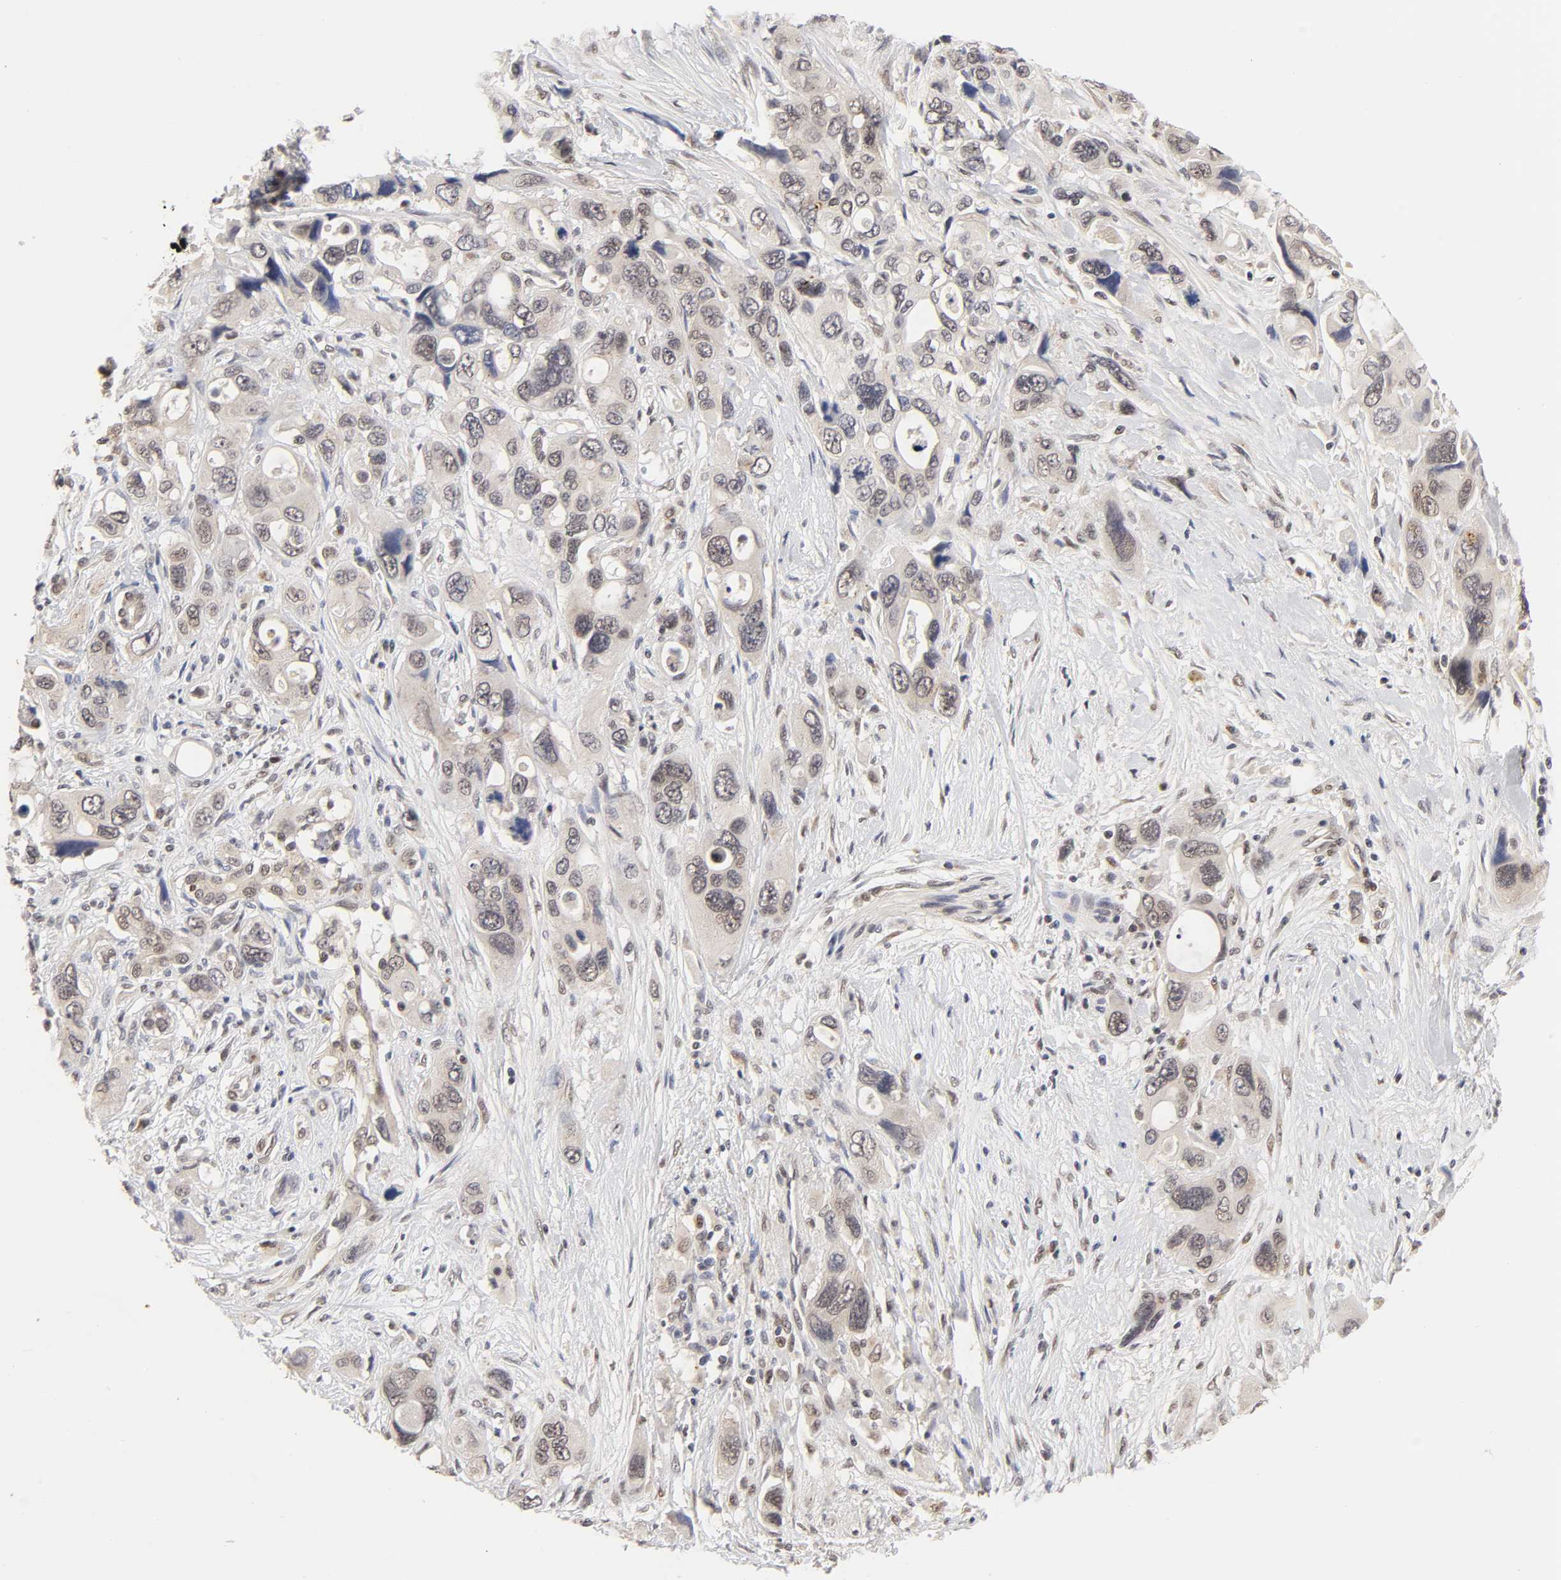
{"staining": {"intensity": "weak", "quantity": ">75%", "location": "cytoplasmic/membranous,nuclear"}, "tissue": "pancreatic cancer", "cell_type": "Tumor cells", "image_type": "cancer", "snomed": [{"axis": "morphology", "description": "Adenocarcinoma, NOS"}, {"axis": "topography", "description": "Pancreas"}], "caption": "Tumor cells exhibit low levels of weak cytoplasmic/membranous and nuclear positivity in approximately >75% of cells in human pancreatic adenocarcinoma.", "gene": "EP300", "patient": {"sex": "male", "age": 46}}